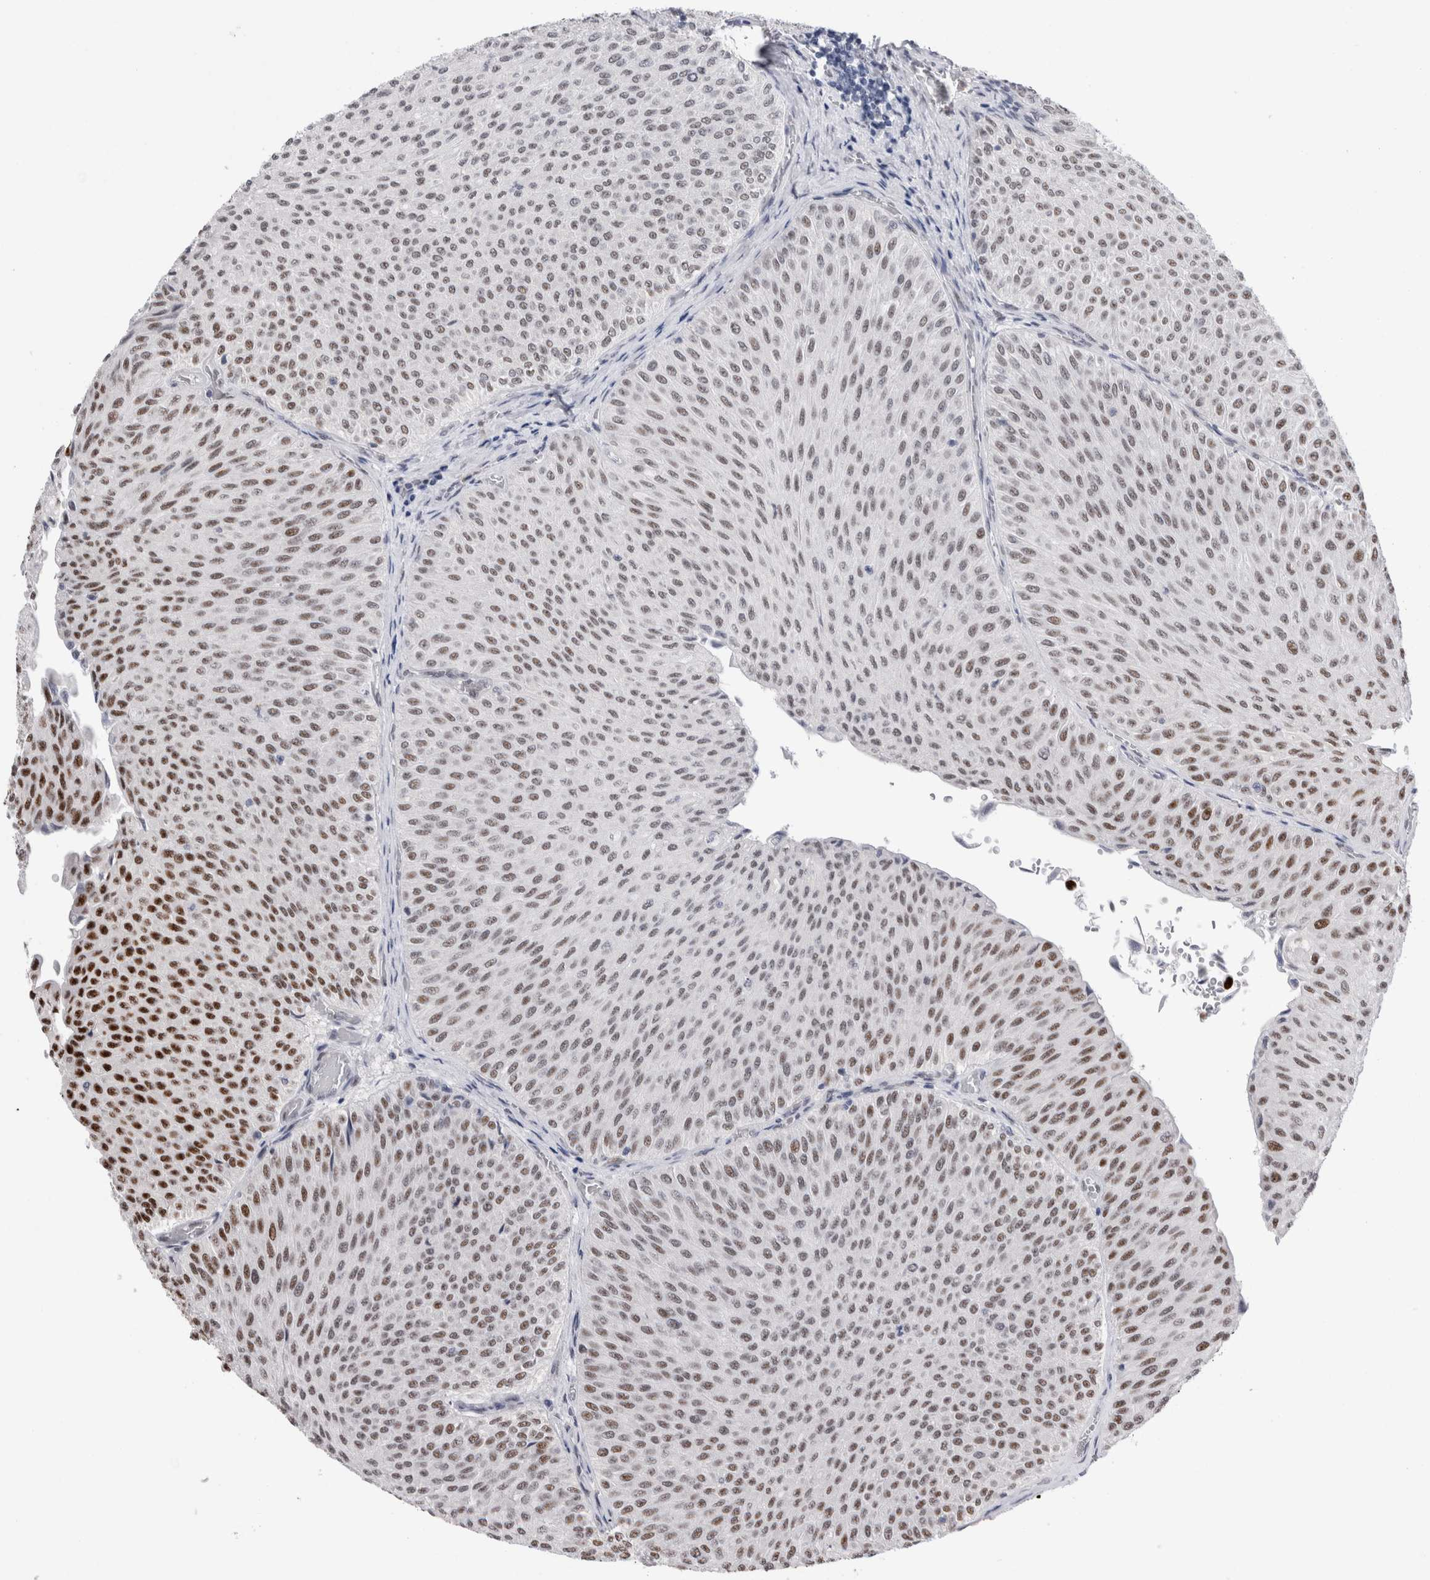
{"staining": {"intensity": "moderate", "quantity": ">75%", "location": "nuclear"}, "tissue": "urothelial cancer", "cell_type": "Tumor cells", "image_type": "cancer", "snomed": [{"axis": "morphology", "description": "Urothelial carcinoma, Low grade"}, {"axis": "topography", "description": "Urinary bladder"}], "caption": "Brown immunohistochemical staining in human urothelial cancer exhibits moderate nuclear expression in approximately >75% of tumor cells.", "gene": "RBM6", "patient": {"sex": "male", "age": 78}}